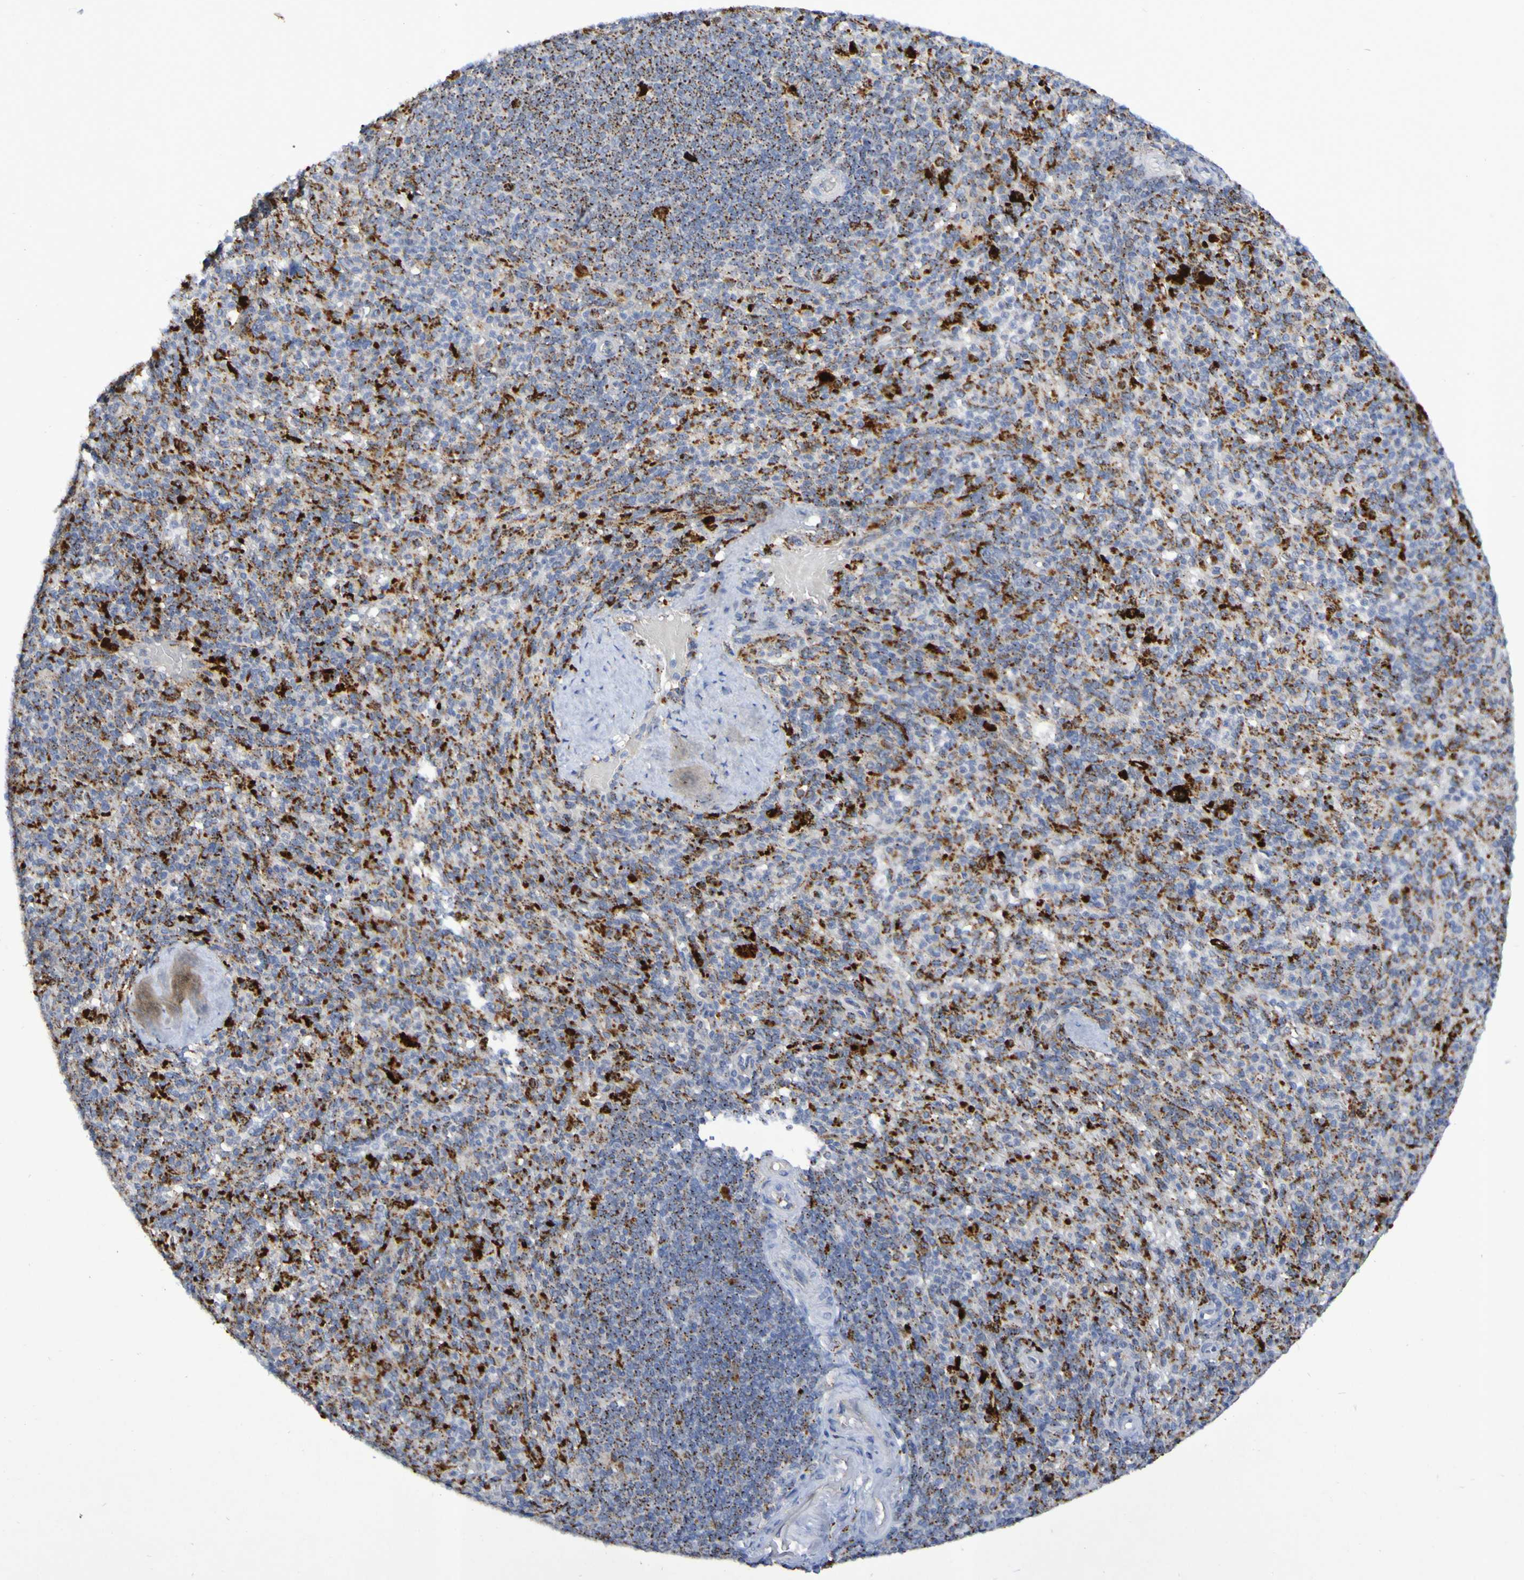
{"staining": {"intensity": "strong", "quantity": "25%-75%", "location": "cytoplasmic/membranous"}, "tissue": "spleen", "cell_type": "Cells in red pulp", "image_type": "normal", "snomed": [{"axis": "morphology", "description": "Normal tissue, NOS"}, {"axis": "topography", "description": "Spleen"}], "caption": "This image exhibits benign spleen stained with IHC to label a protein in brown. The cytoplasmic/membranous of cells in red pulp show strong positivity for the protein. Nuclei are counter-stained blue.", "gene": "TPH1", "patient": {"sex": "male", "age": 36}}